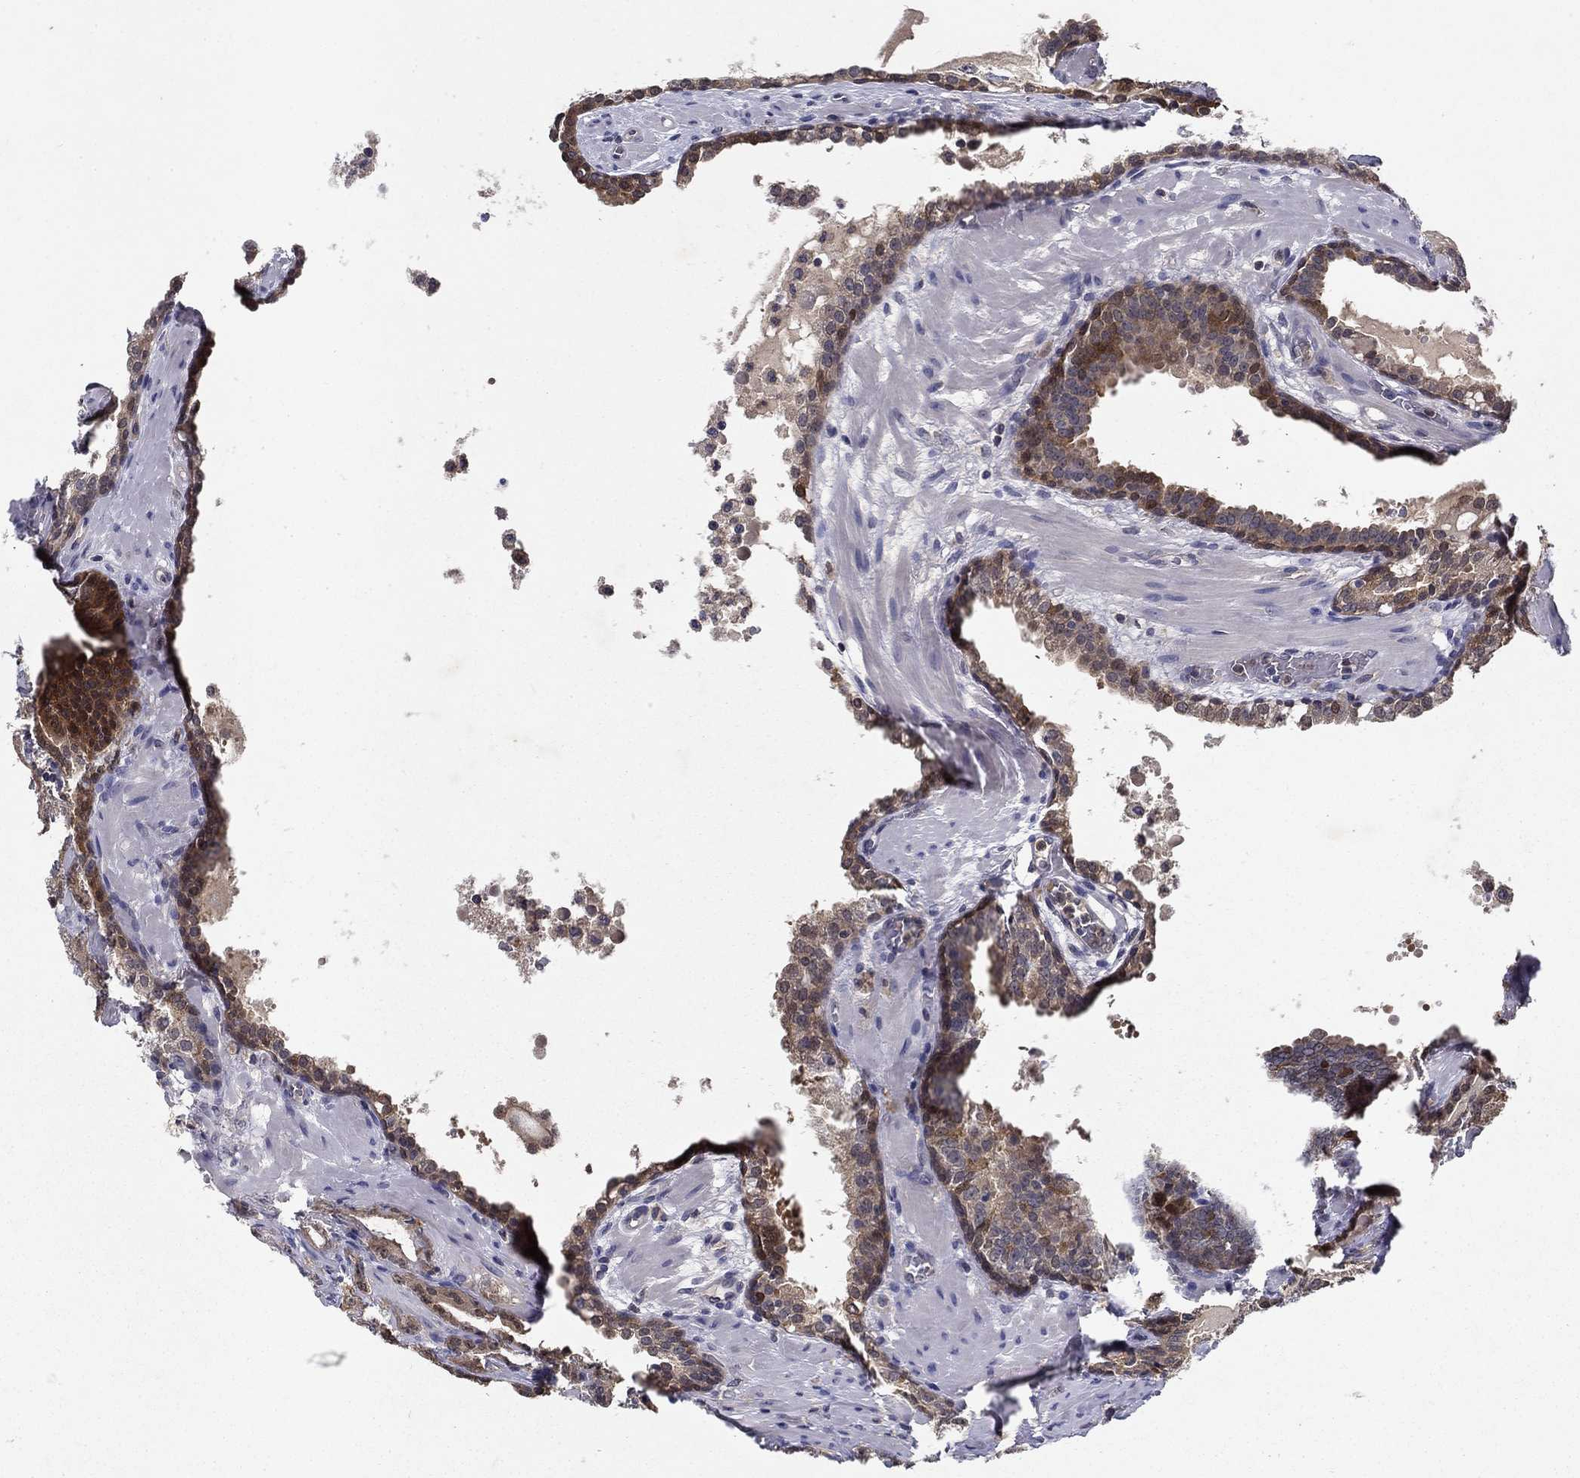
{"staining": {"intensity": "weak", "quantity": ">75%", "location": "cytoplasmic/membranous"}, "tissue": "prostate cancer", "cell_type": "Tumor cells", "image_type": "cancer", "snomed": [{"axis": "morphology", "description": "Adenocarcinoma, NOS"}, {"axis": "topography", "description": "Prostate"}], "caption": "Approximately >75% of tumor cells in human prostate cancer (adenocarcinoma) demonstrate weak cytoplasmic/membranous protein positivity as visualized by brown immunohistochemical staining.", "gene": "GLTP", "patient": {"sex": "male", "age": 69}}